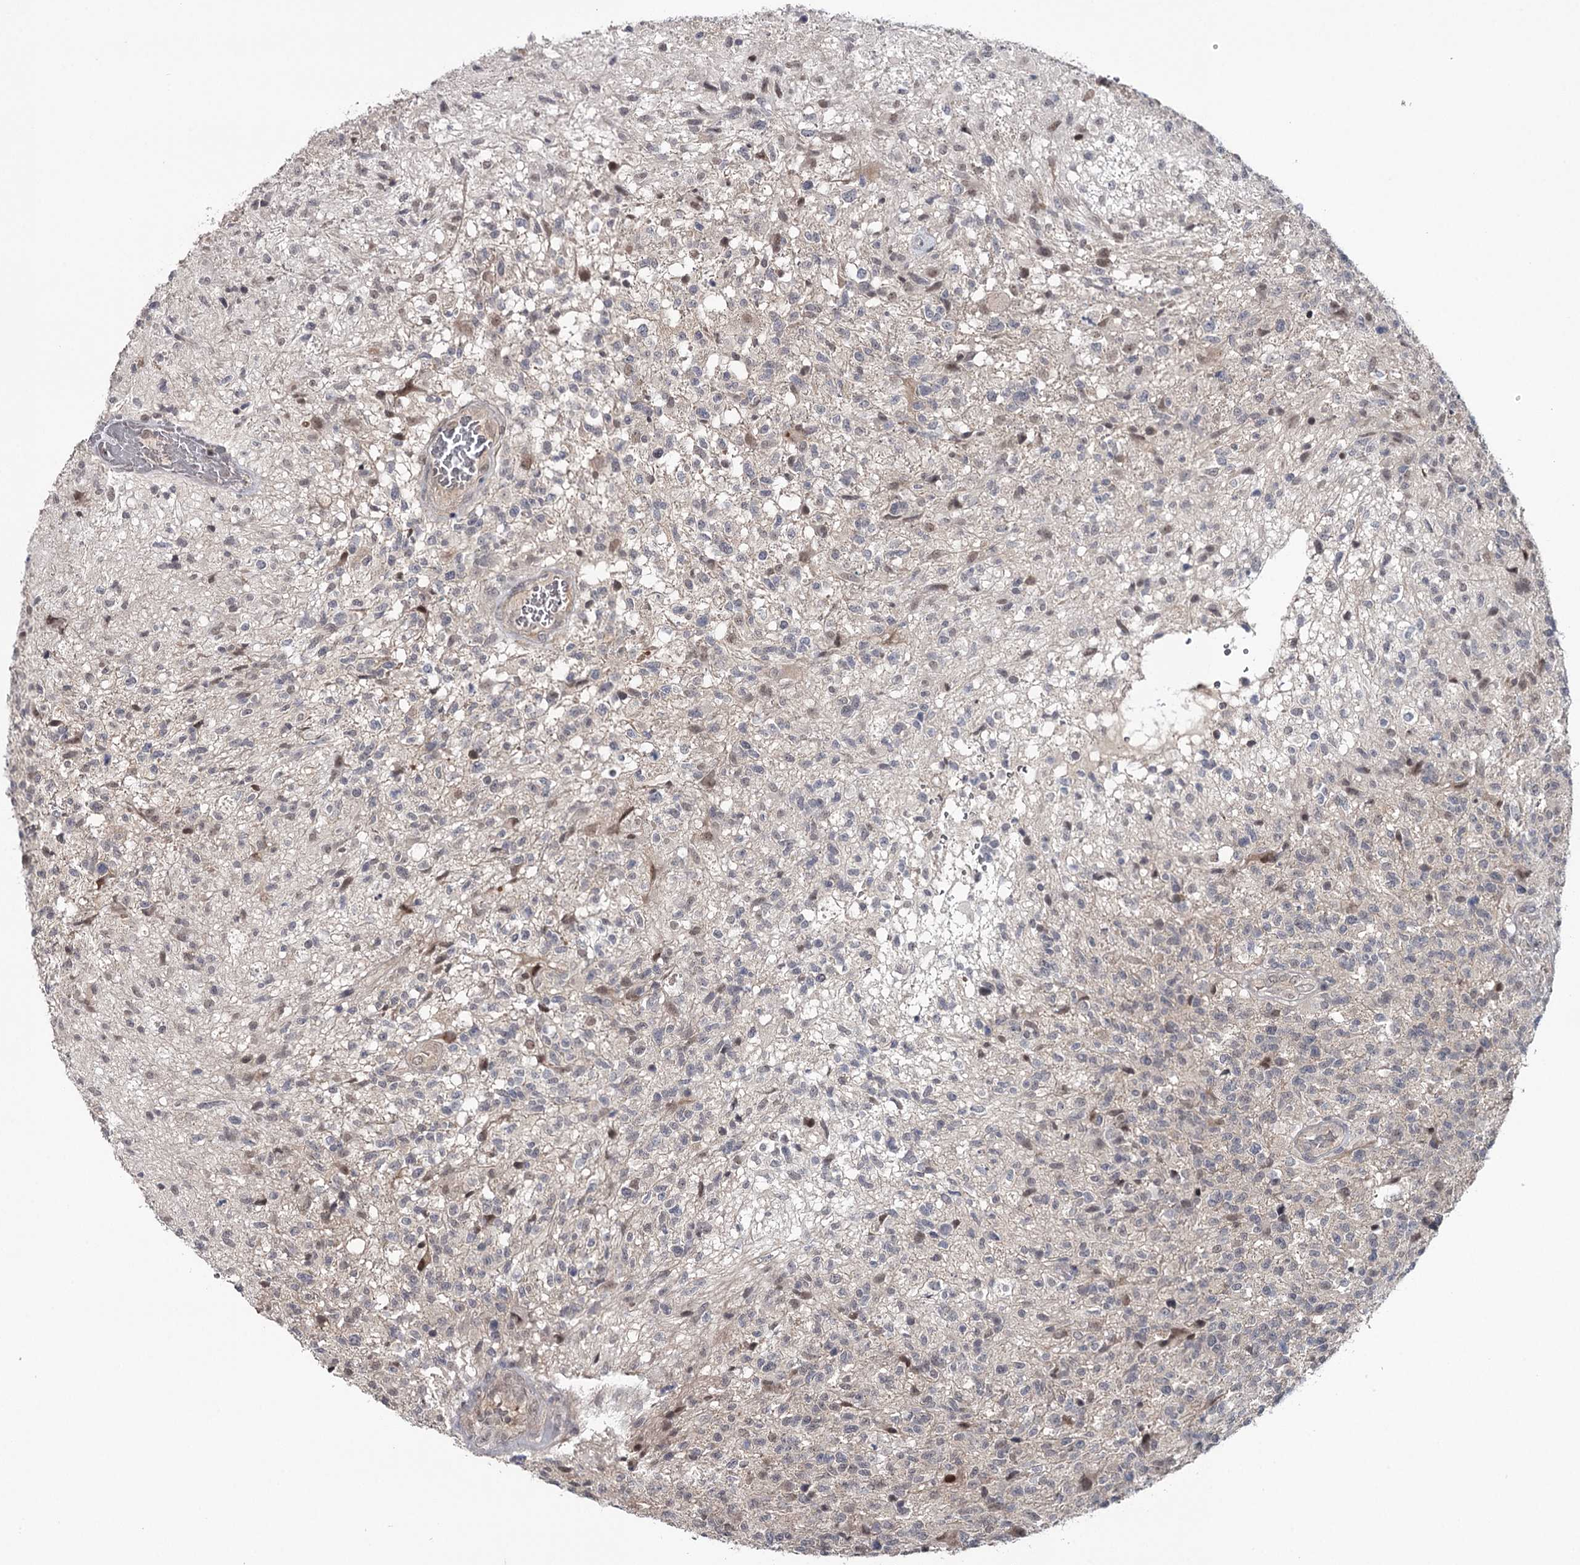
{"staining": {"intensity": "negative", "quantity": "none", "location": "none"}, "tissue": "glioma", "cell_type": "Tumor cells", "image_type": "cancer", "snomed": [{"axis": "morphology", "description": "Glioma, malignant, High grade"}, {"axis": "topography", "description": "Brain"}], "caption": "Tumor cells show no significant protein staining in glioma.", "gene": "GTSF1", "patient": {"sex": "male", "age": 56}}